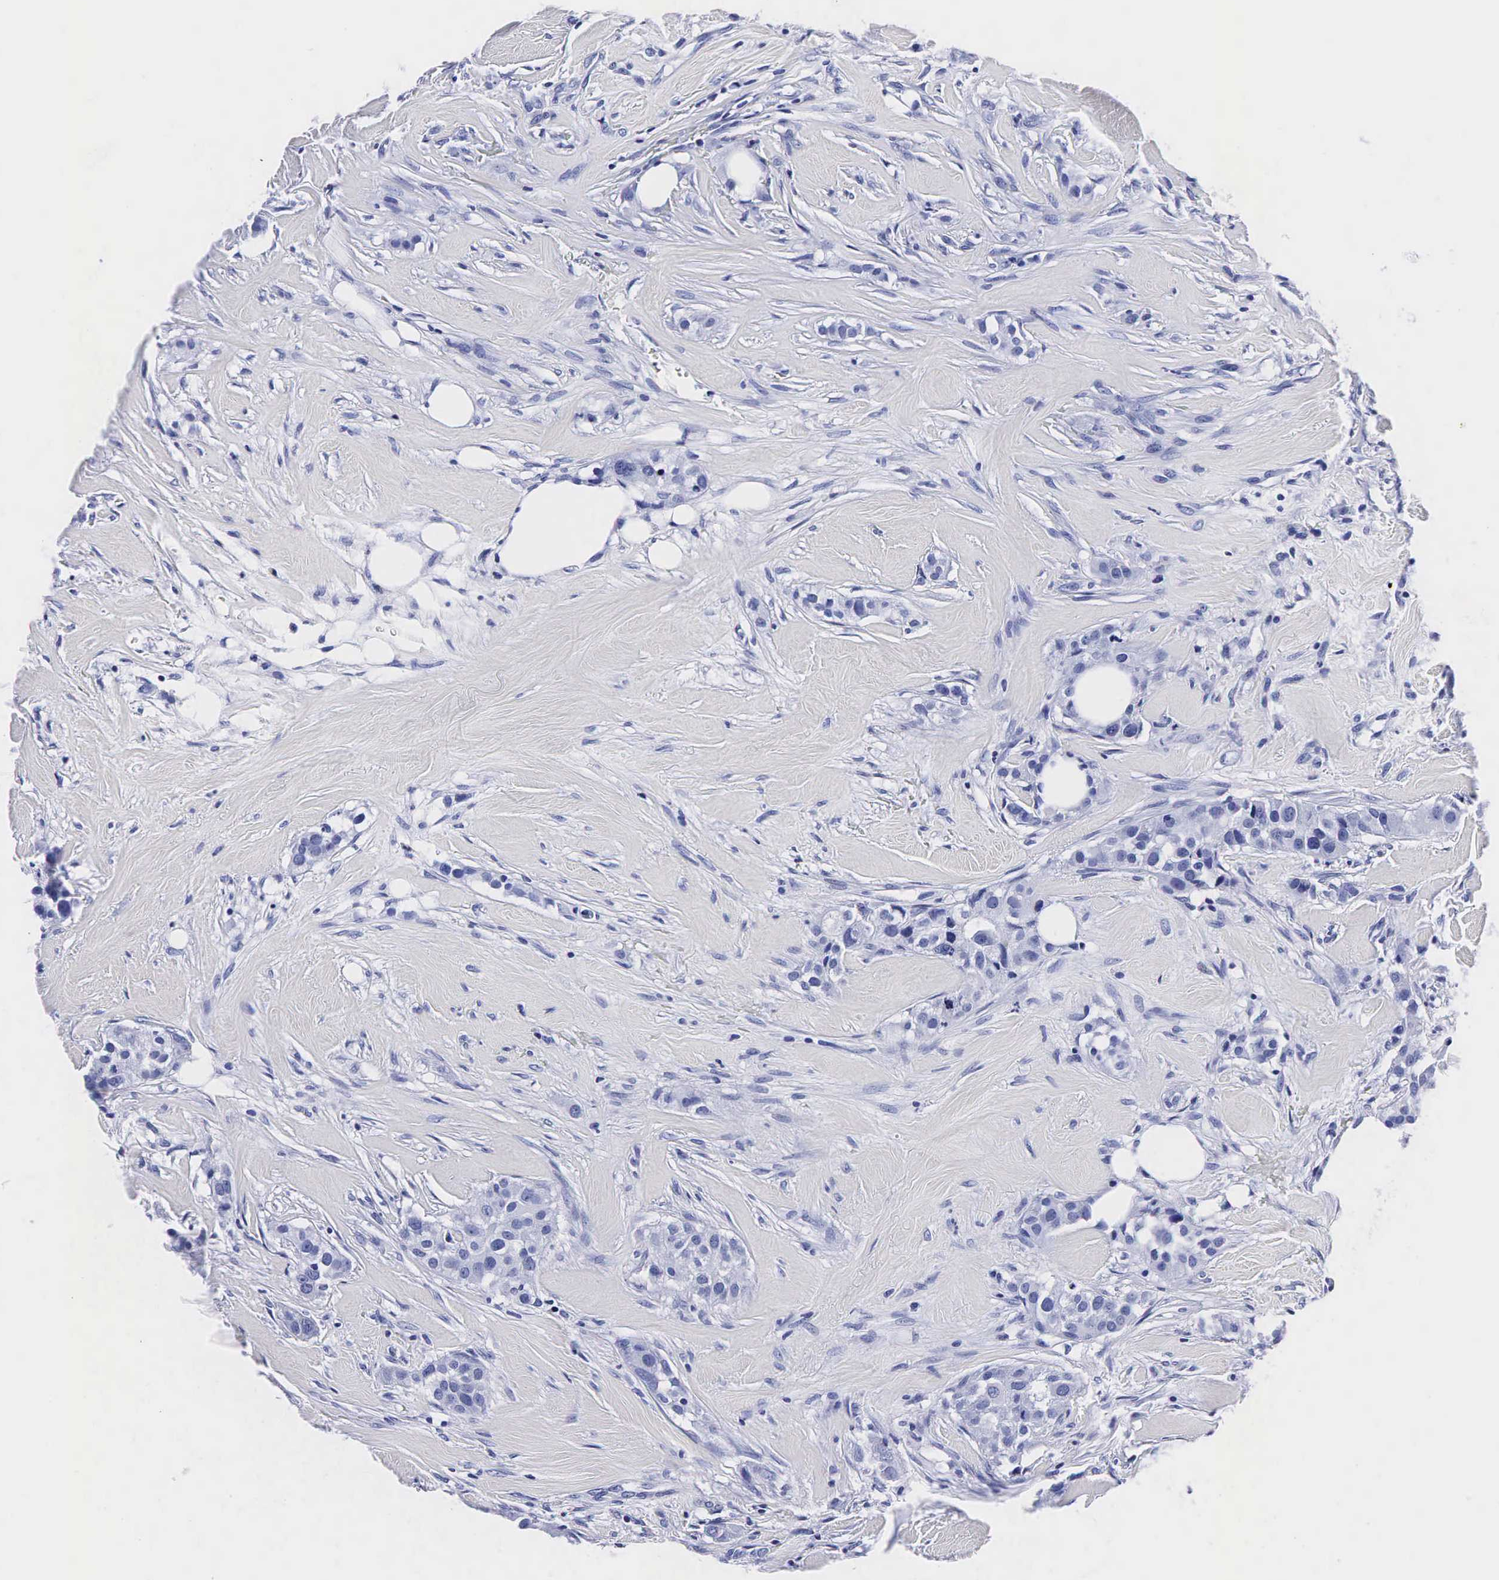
{"staining": {"intensity": "negative", "quantity": "none", "location": "none"}, "tissue": "breast cancer", "cell_type": "Tumor cells", "image_type": "cancer", "snomed": [{"axis": "morphology", "description": "Duct carcinoma"}, {"axis": "topography", "description": "Breast"}], "caption": "Tumor cells show no significant protein expression in breast cancer.", "gene": "TG", "patient": {"sex": "female", "age": 45}}